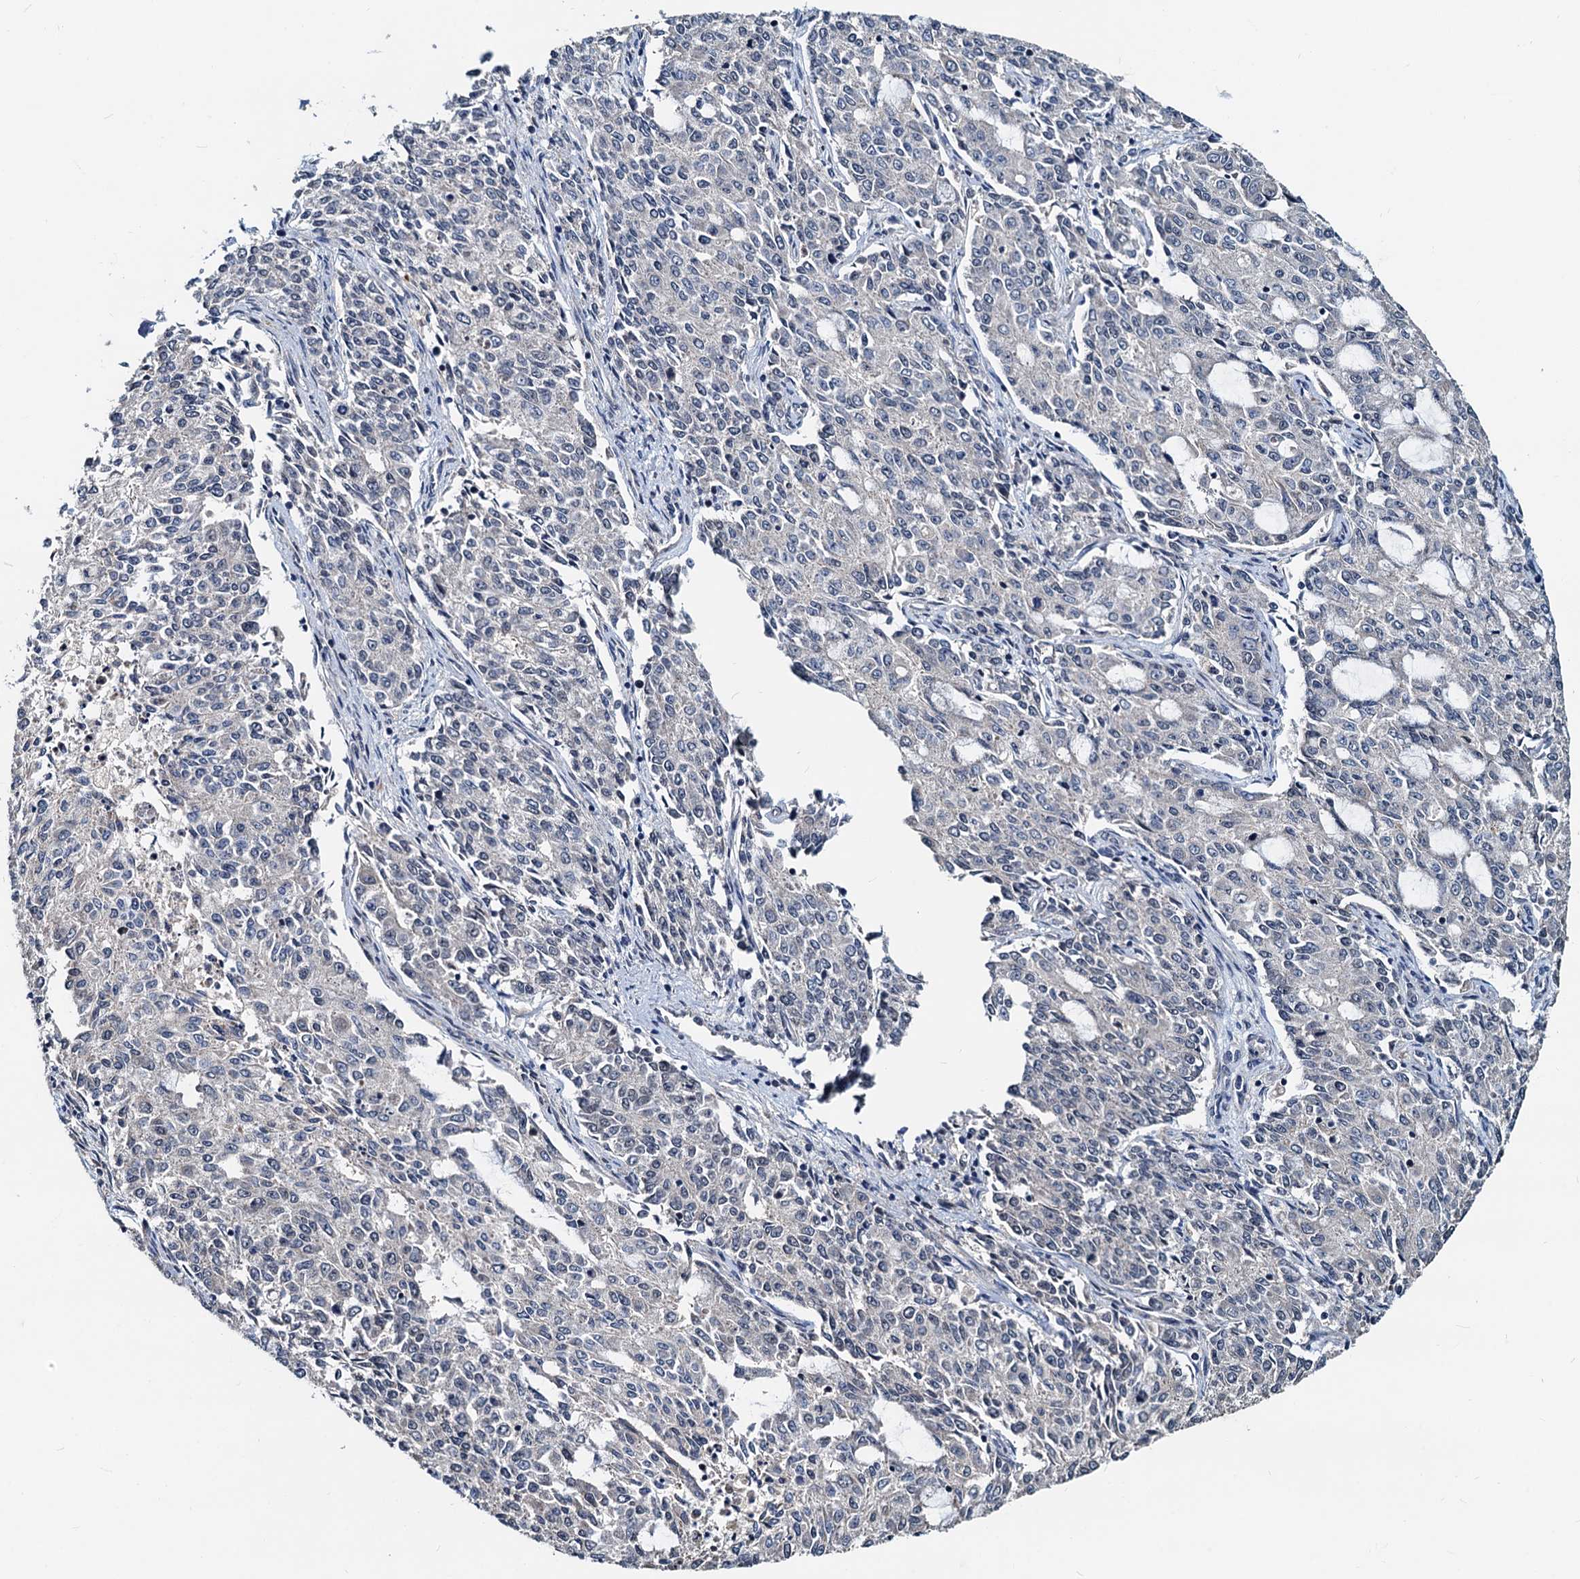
{"staining": {"intensity": "negative", "quantity": "none", "location": "none"}, "tissue": "endometrial cancer", "cell_type": "Tumor cells", "image_type": "cancer", "snomed": [{"axis": "morphology", "description": "Adenocarcinoma, NOS"}, {"axis": "topography", "description": "Endometrium"}], "caption": "Immunohistochemistry micrograph of neoplastic tissue: human endometrial adenocarcinoma stained with DAB (3,3'-diaminobenzidine) displays no significant protein expression in tumor cells. (Immunohistochemistry, brightfield microscopy, high magnification).", "gene": "MCMBP", "patient": {"sex": "female", "age": 50}}